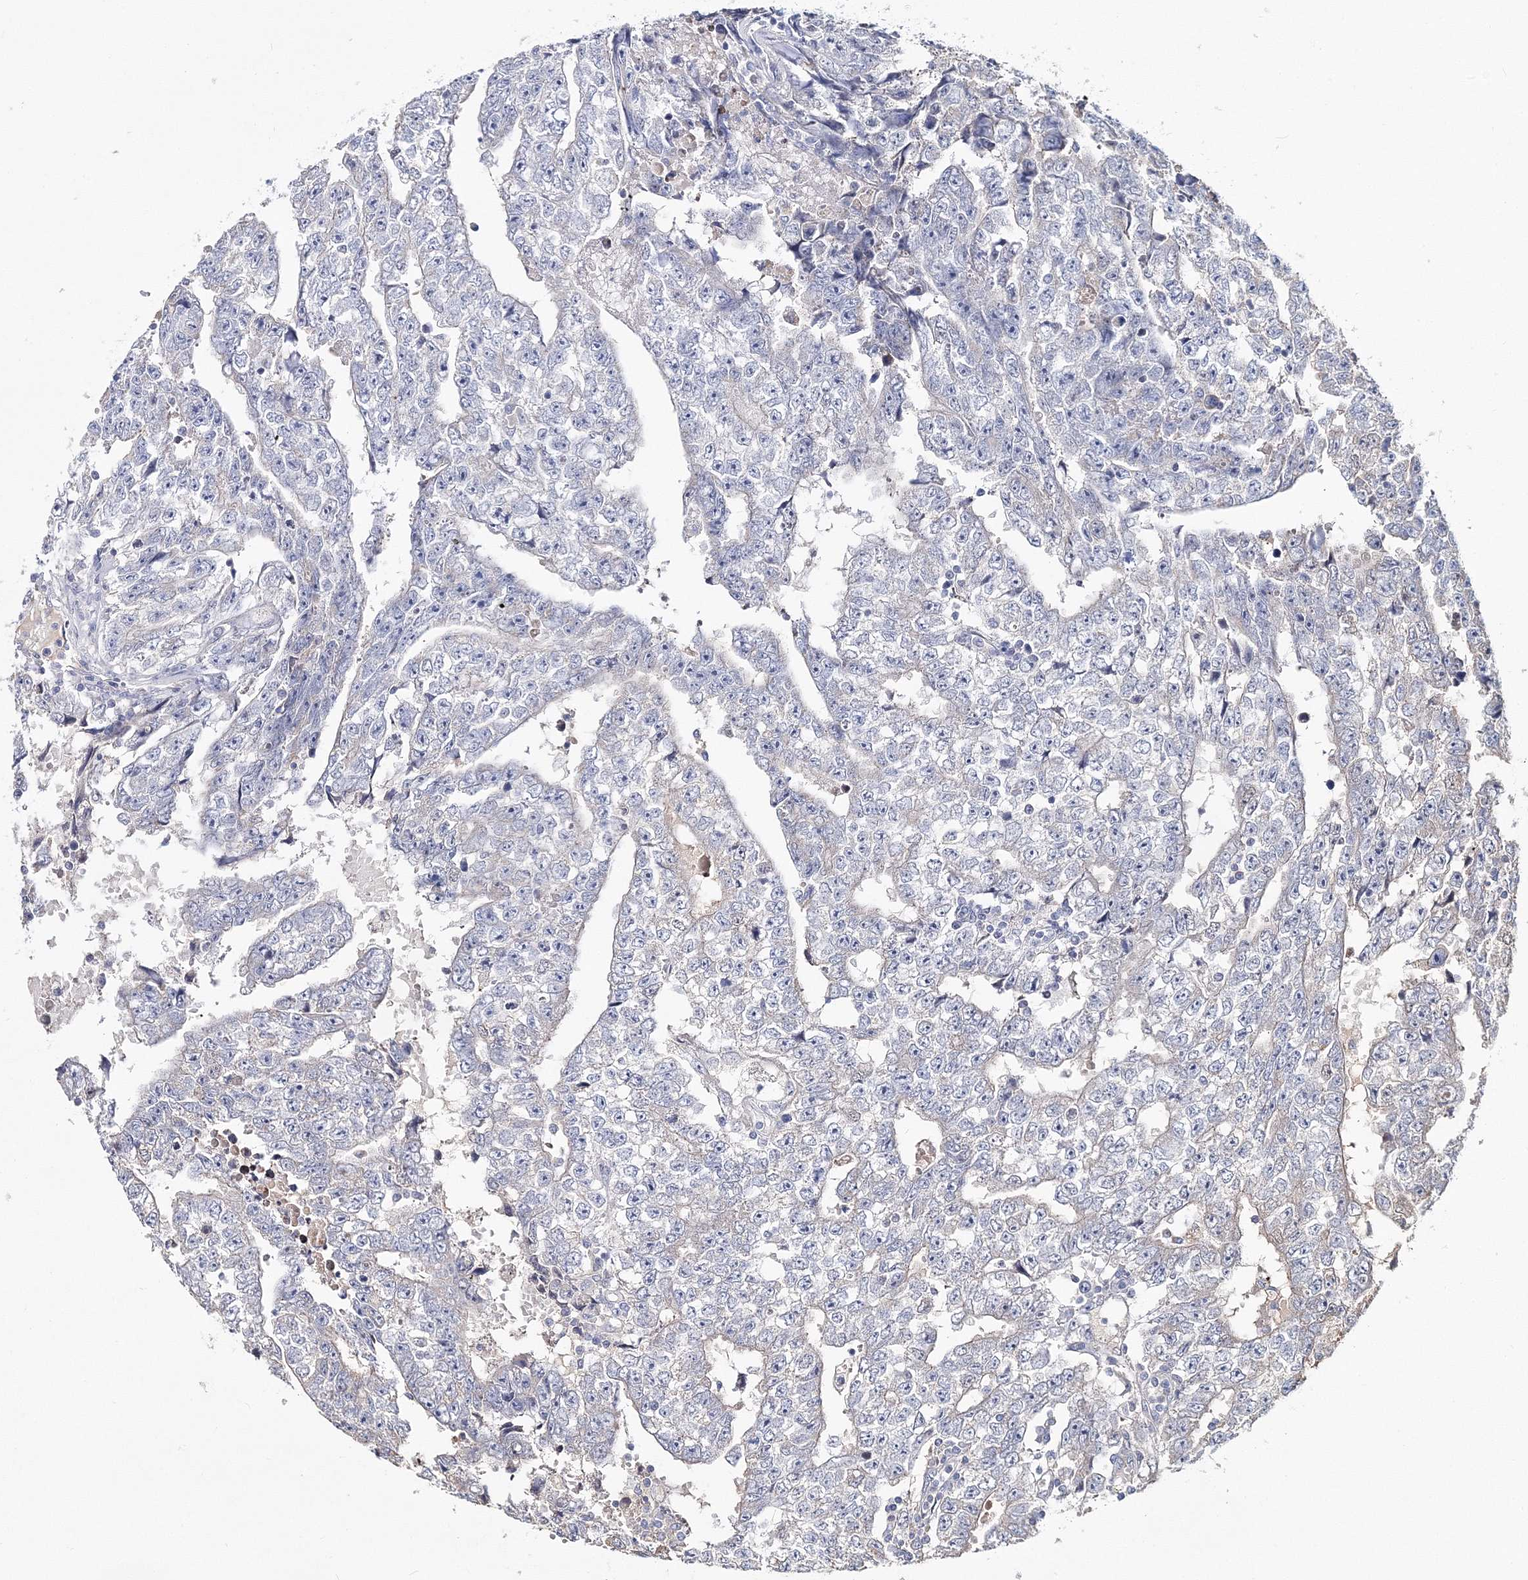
{"staining": {"intensity": "negative", "quantity": "none", "location": "none"}, "tissue": "testis cancer", "cell_type": "Tumor cells", "image_type": "cancer", "snomed": [{"axis": "morphology", "description": "Carcinoma, Embryonal, NOS"}, {"axis": "topography", "description": "Testis"}], "caption": "DAB immunohistochemical staining of human testis cancer demonstrates no significant expression in tumor cells.", "gene": "GJB5", "patient": {"sex": "male", "age": 25}}